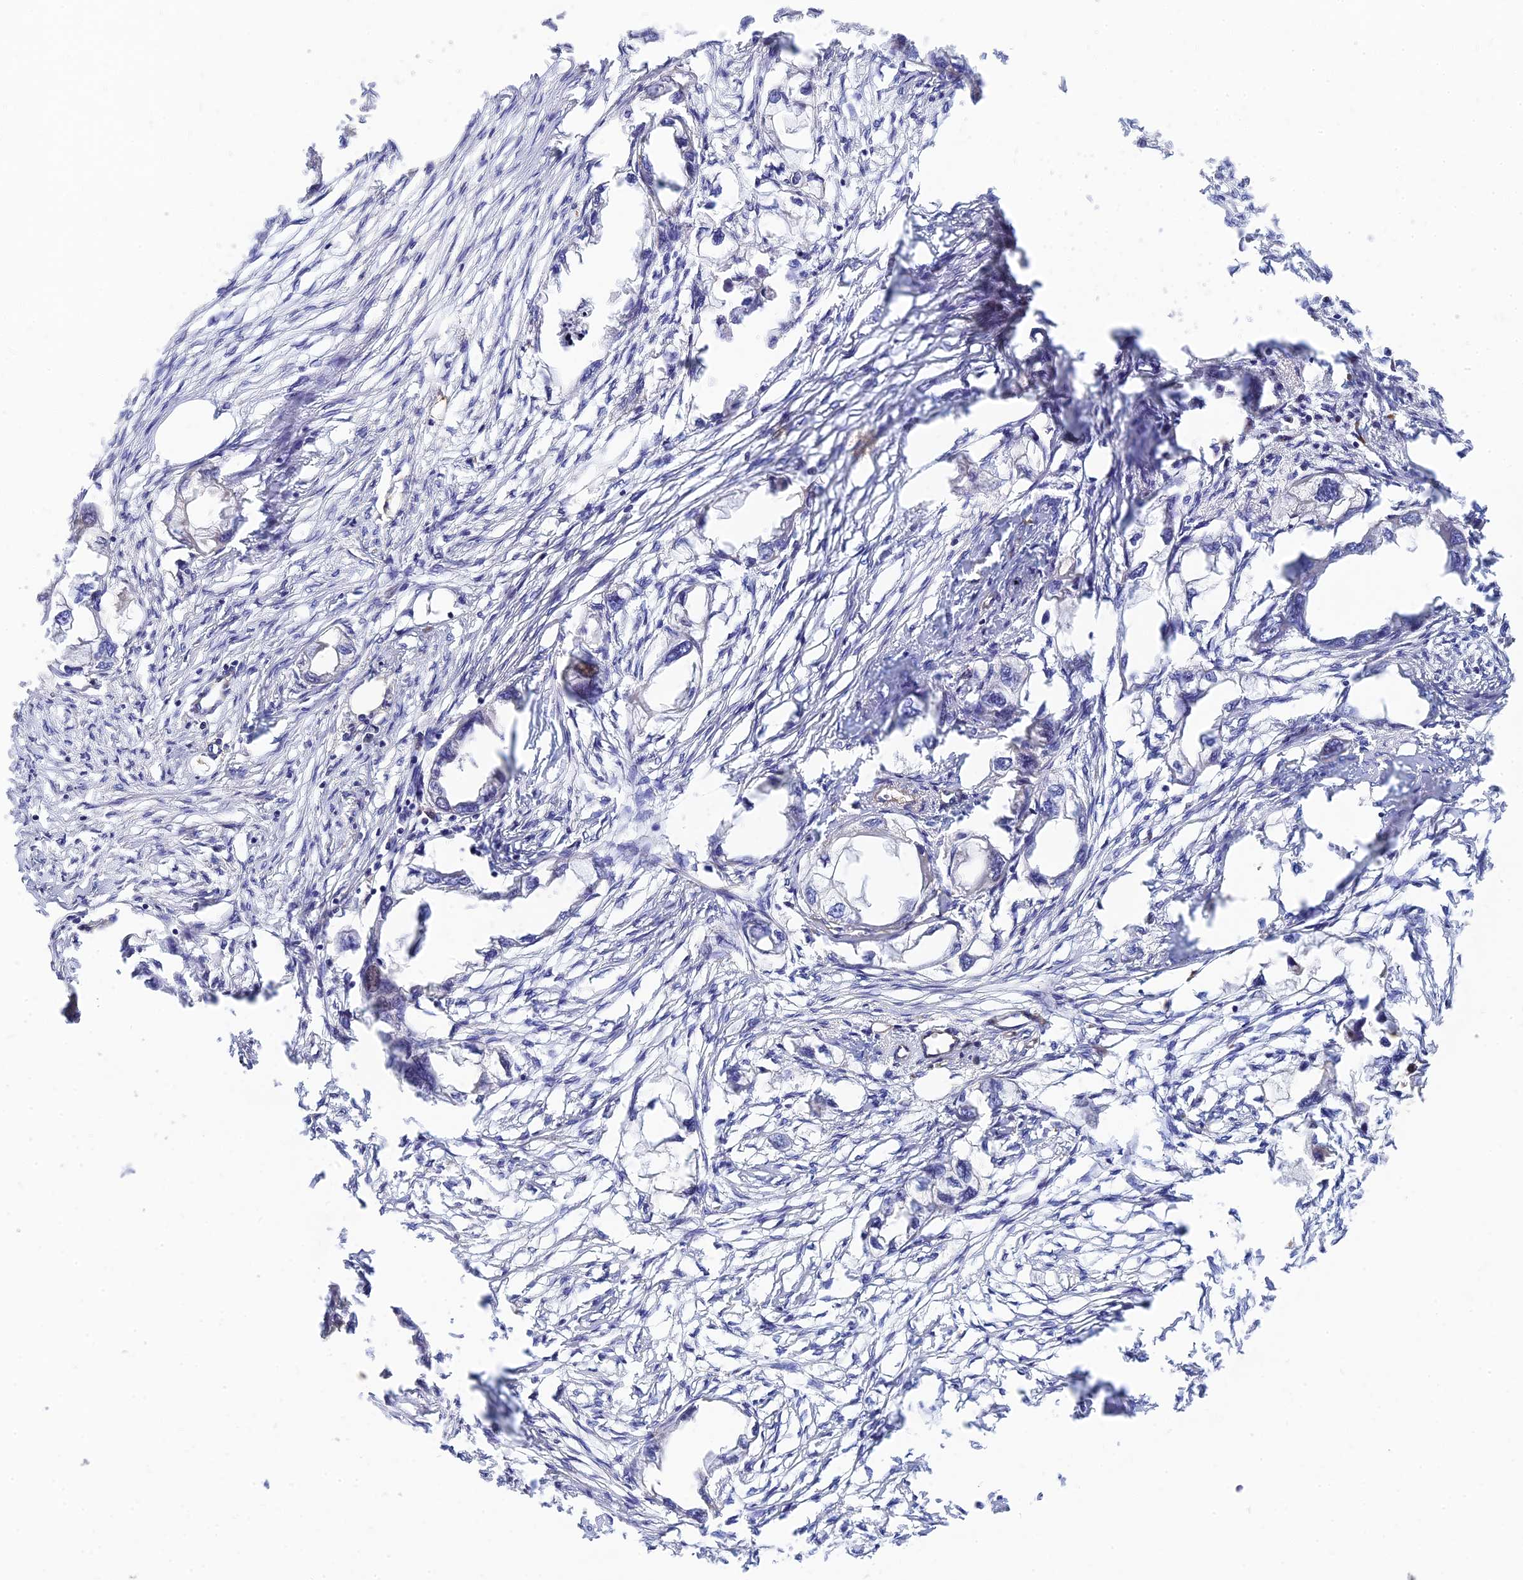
{"staining": {"intensity": "negative", "quantity": "none", "location": "none"}, "tissue": "endometrial cancer", "cell_type": "Tumor cells", "image_type": "cancer", "snomed": [{"axis": "morphology", "description": "Adenocarcinoma, NOS"}, {"axis": "morphology", "description": "Adenocarcinoma, metastatic, NOS"}, {"axis": "topography", "description": "Adipose tissue"}, {"axis": "topography", "description": "Endometrium"}], "caption": "This image is of endometrial adenocarcinoma stained with immunohistochemistry to label a protein in brown with the nuclei are counter-stained blue. There is no expression in tumor cells.", "gene": "MRPL35", "patient": {"sex": "female", "age": 67}}